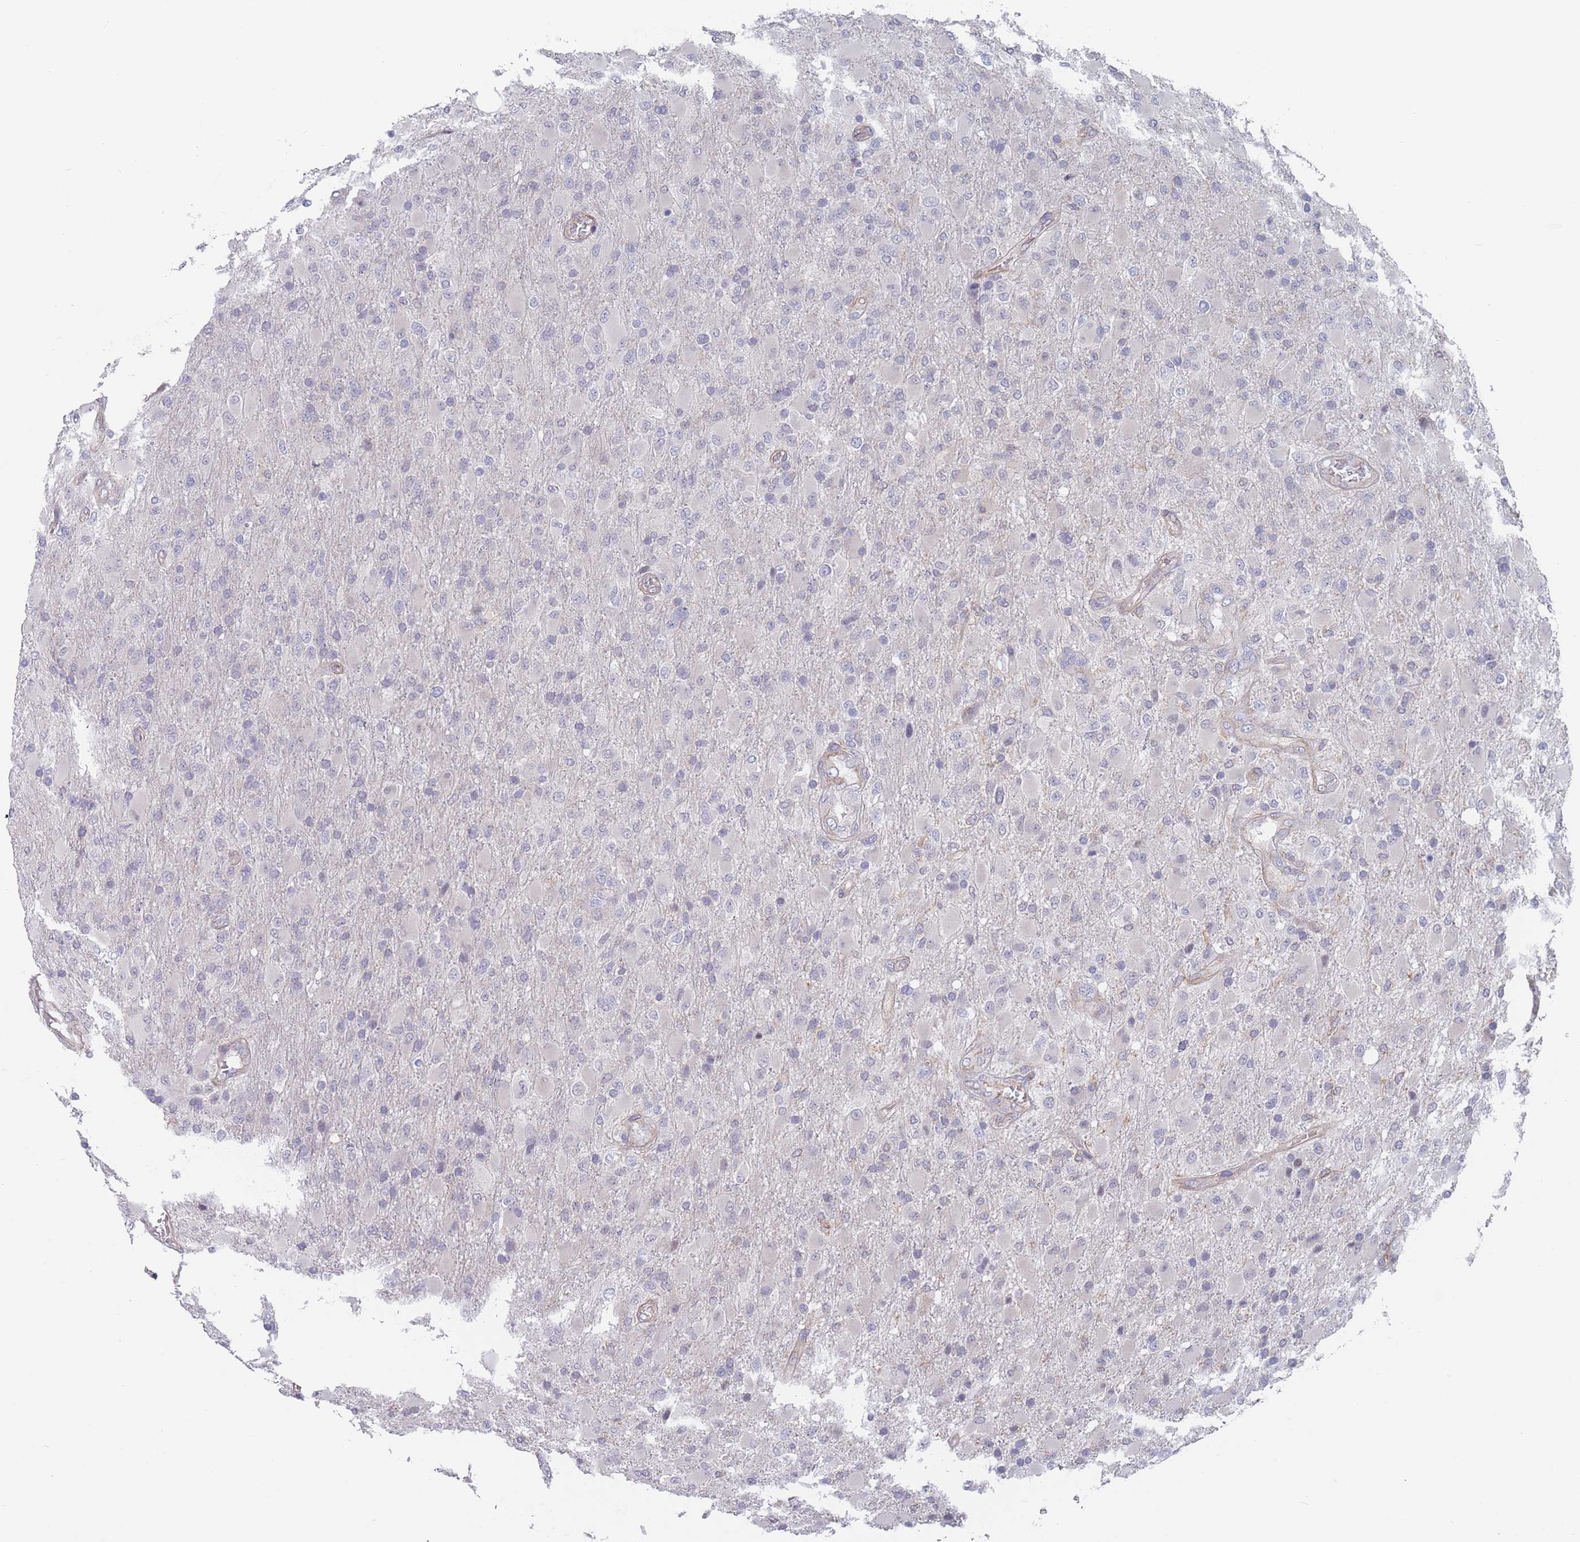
{"staining": {"intensity": "negative", "quantity": "none", "location": "none"}, "tissue": "glioma", "cell_type": "Tumor cells", "image_type": "cancer", "snomed": [{"axis": "morphology", "description": "Glioma, malignant, Low grade"}, {"axis": "topography", "description": "Brain"}], "caption": "DAB immunohistochemical staining of human malignant glioma (low-grade) shows no significant staining in tumor cells.", "gene": "SLC1A6", "patient": {"sex": "male", "age": 65}}